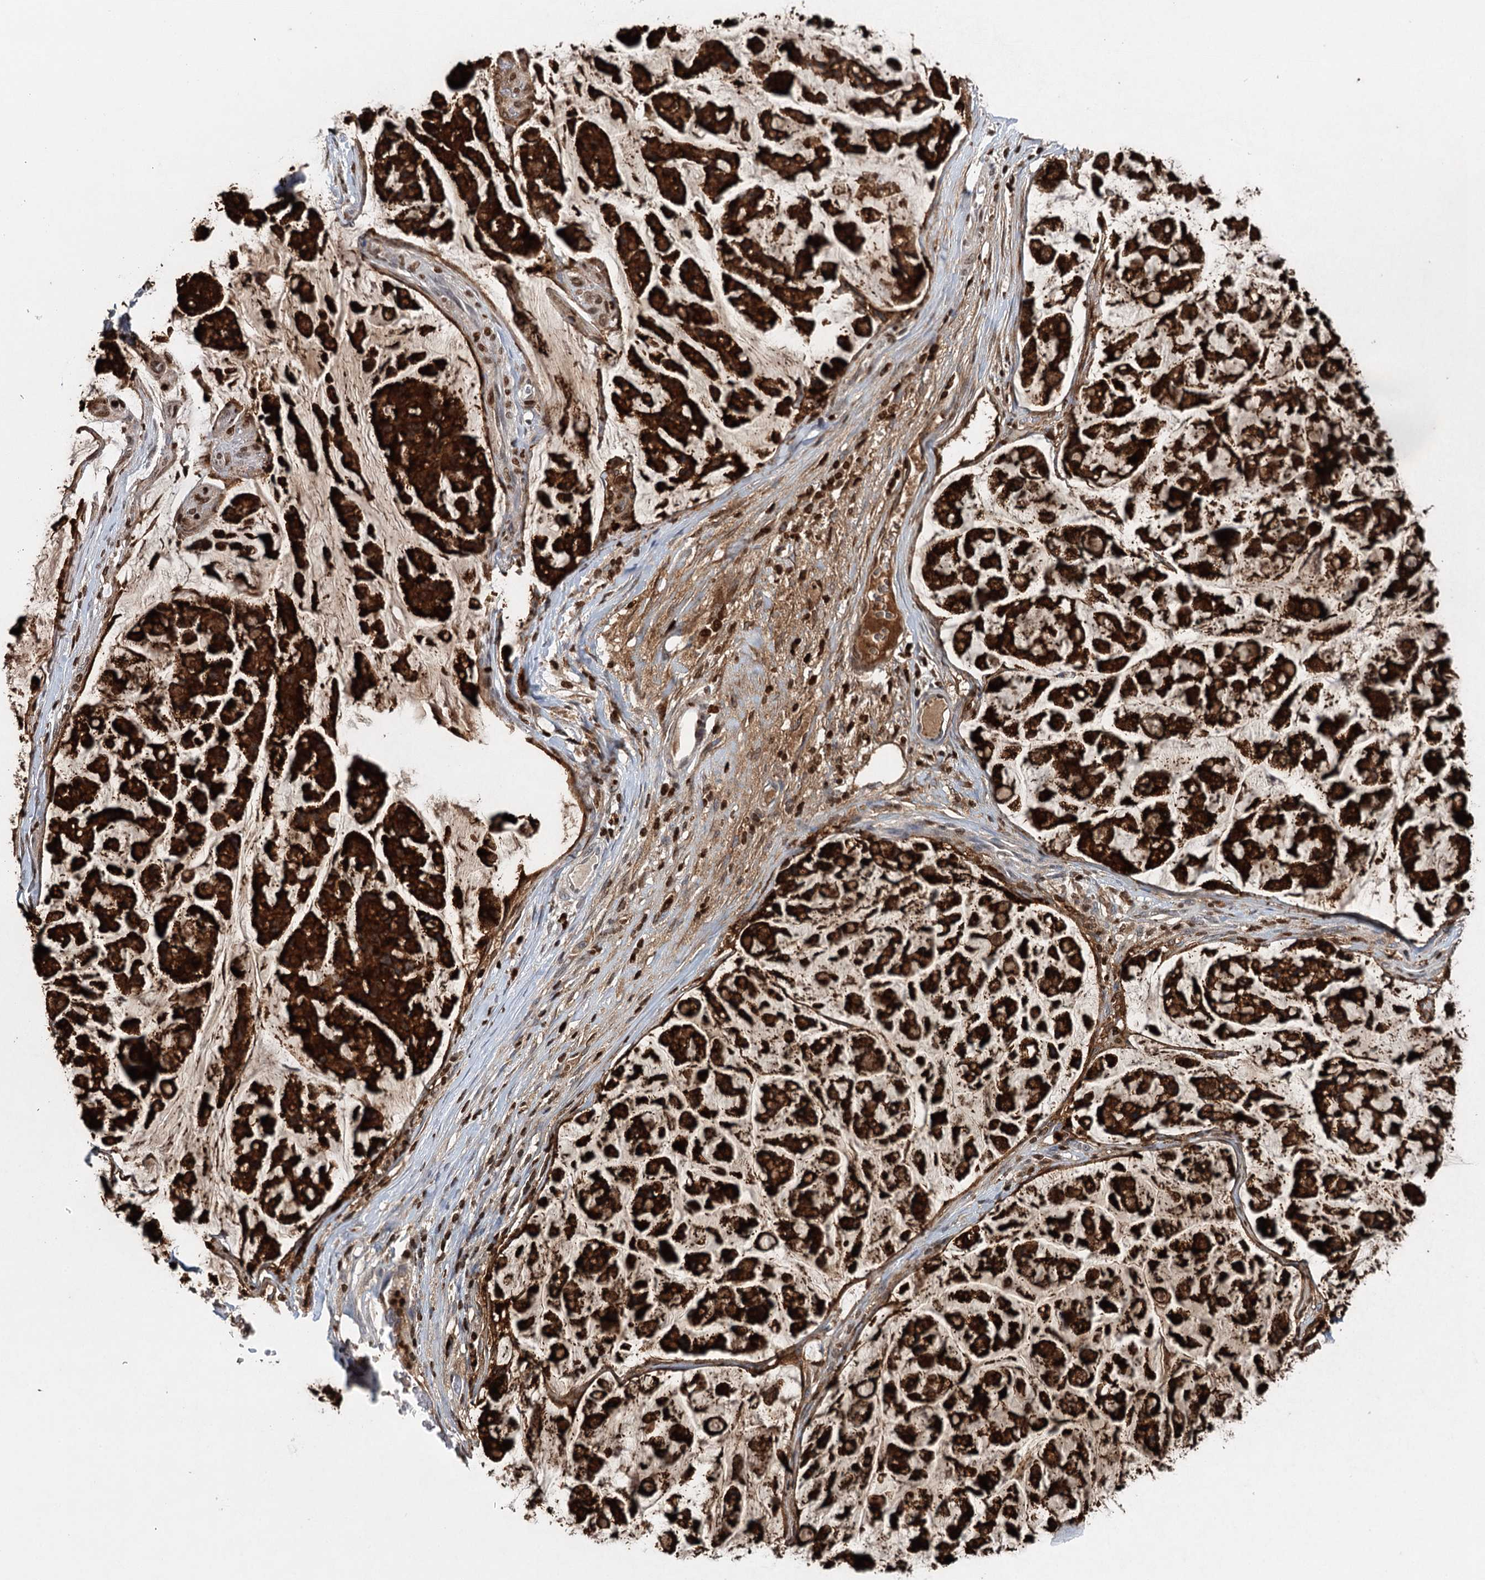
{"staining": {"intensity": "strong", "quantity": ">75%", "location": "cytoplasmic/membranous"}, "tissue": "stomach cancer", "cell_type": "Tumor cells", "image_type": "cancer", "snomed": [{"axis": "morphology", "description": "Adenocarcinoma, NOS"}, {"axis": "topography", "description": "Stomach, lower"}], "caption": "A high-resolution image shows immunohistochemistry staining of stomach cancer (adenocarcinoma), which exhibits strong cytoplasmic/membranous positivity in about >75% of tumor cells. (Brightfield microscopy of DAB IHC at high magnification).", "gene": "CEACAM8", "patient": {"sex": "male", "age": 67}}